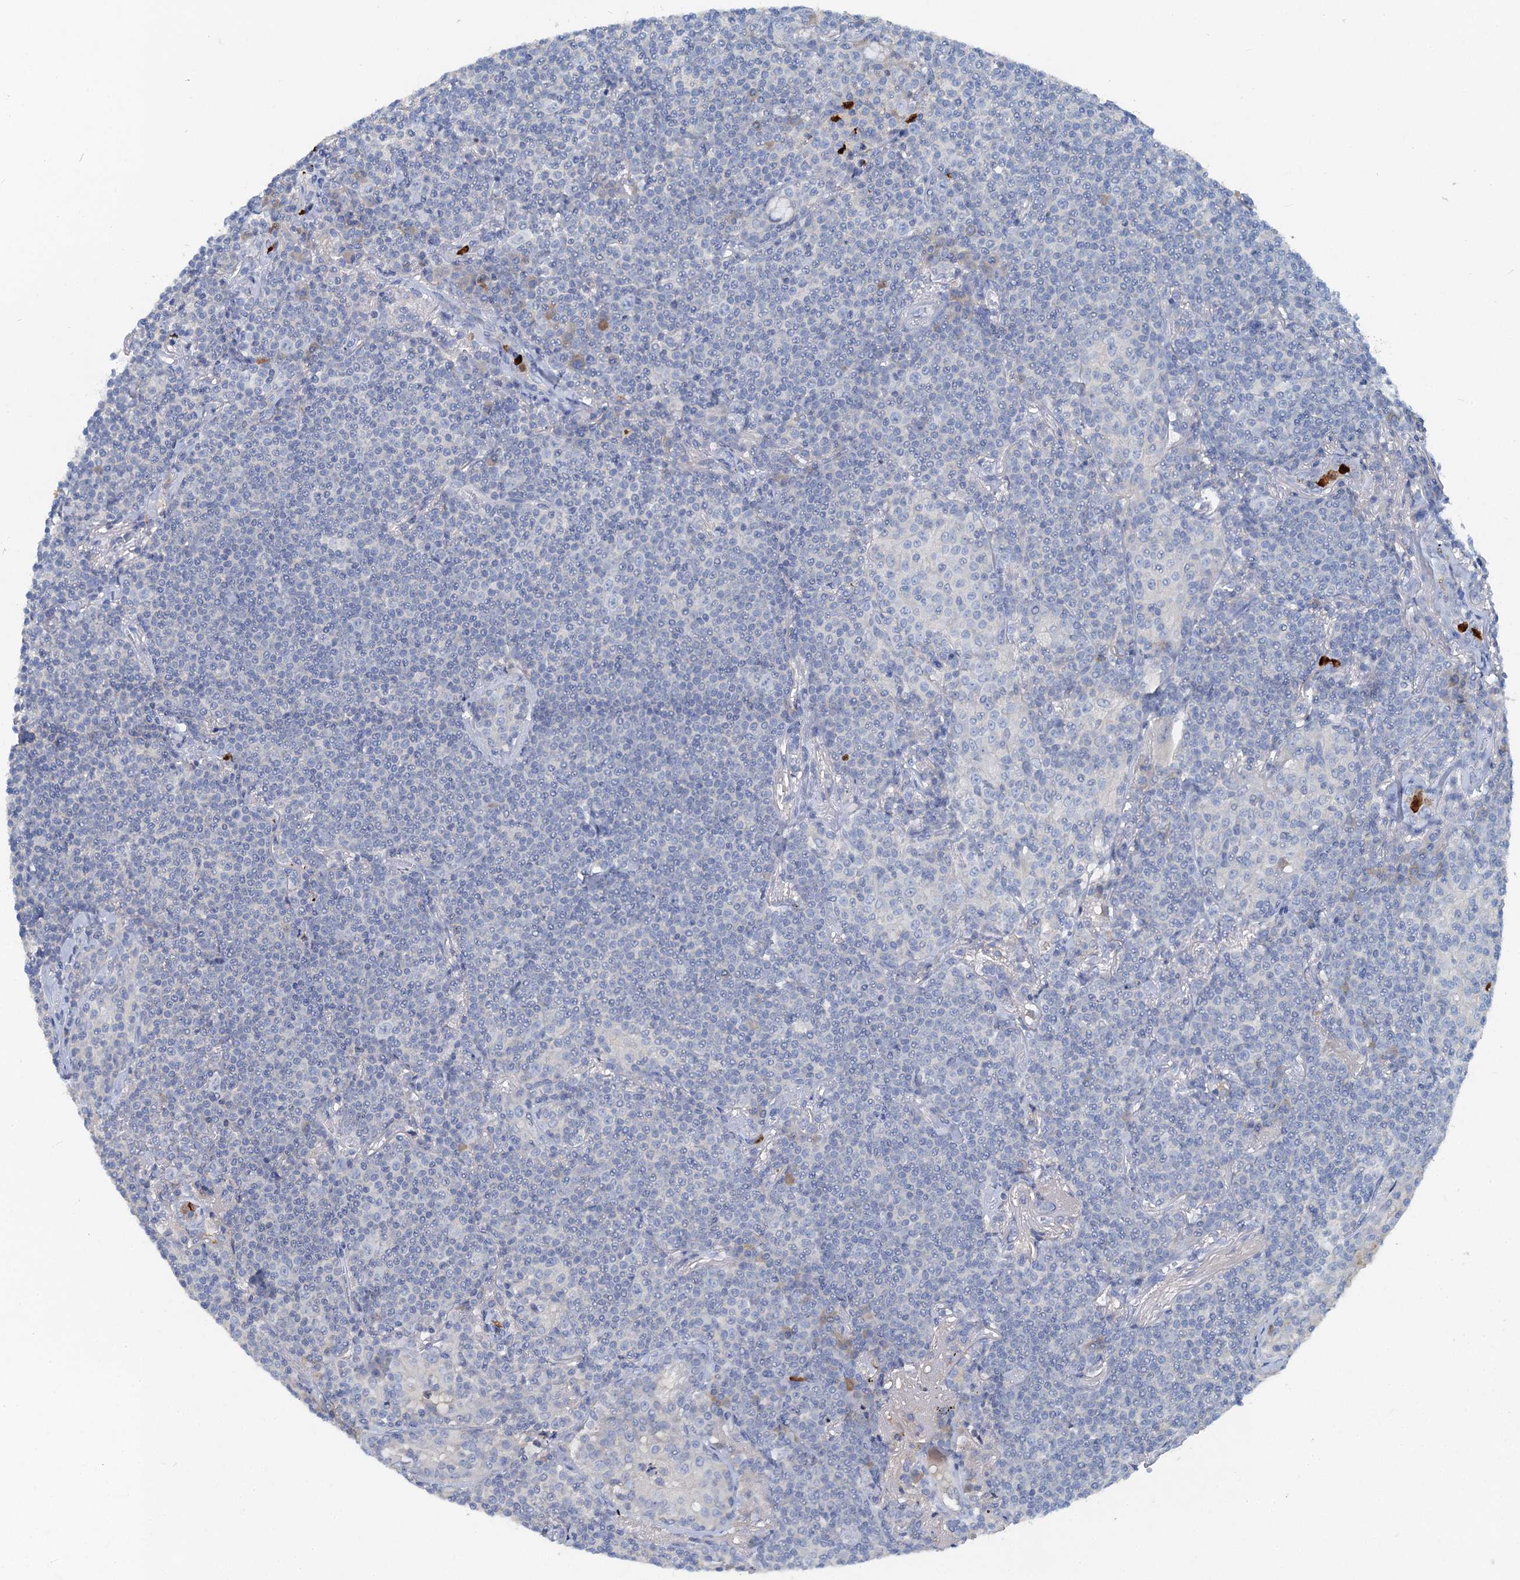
{"staining": {"intensity": "negative", "quantity": "none", "location": "none"}, "tissue": "lymphoma", "cell_type": "Tumor cells", "image_type": "cancer", "snomed": [{"axis": "morphology", "description": "Malignant lymphoma, non-Hodgkin's type, Low grade"}, {"axis": "topography", "description": "Lung"}], "caption": "High magnification brightfield microscopy of malignant lymphoma, non-Hodgkin's type (low-grade) stained with DAB (3,3'-diaminobenzidine) (brown) and counterstained with hematoxylin (blue): tumor cells show no significant expression.", "gene": "OTOA", "patient": {"sex": "female", "age": 71}}